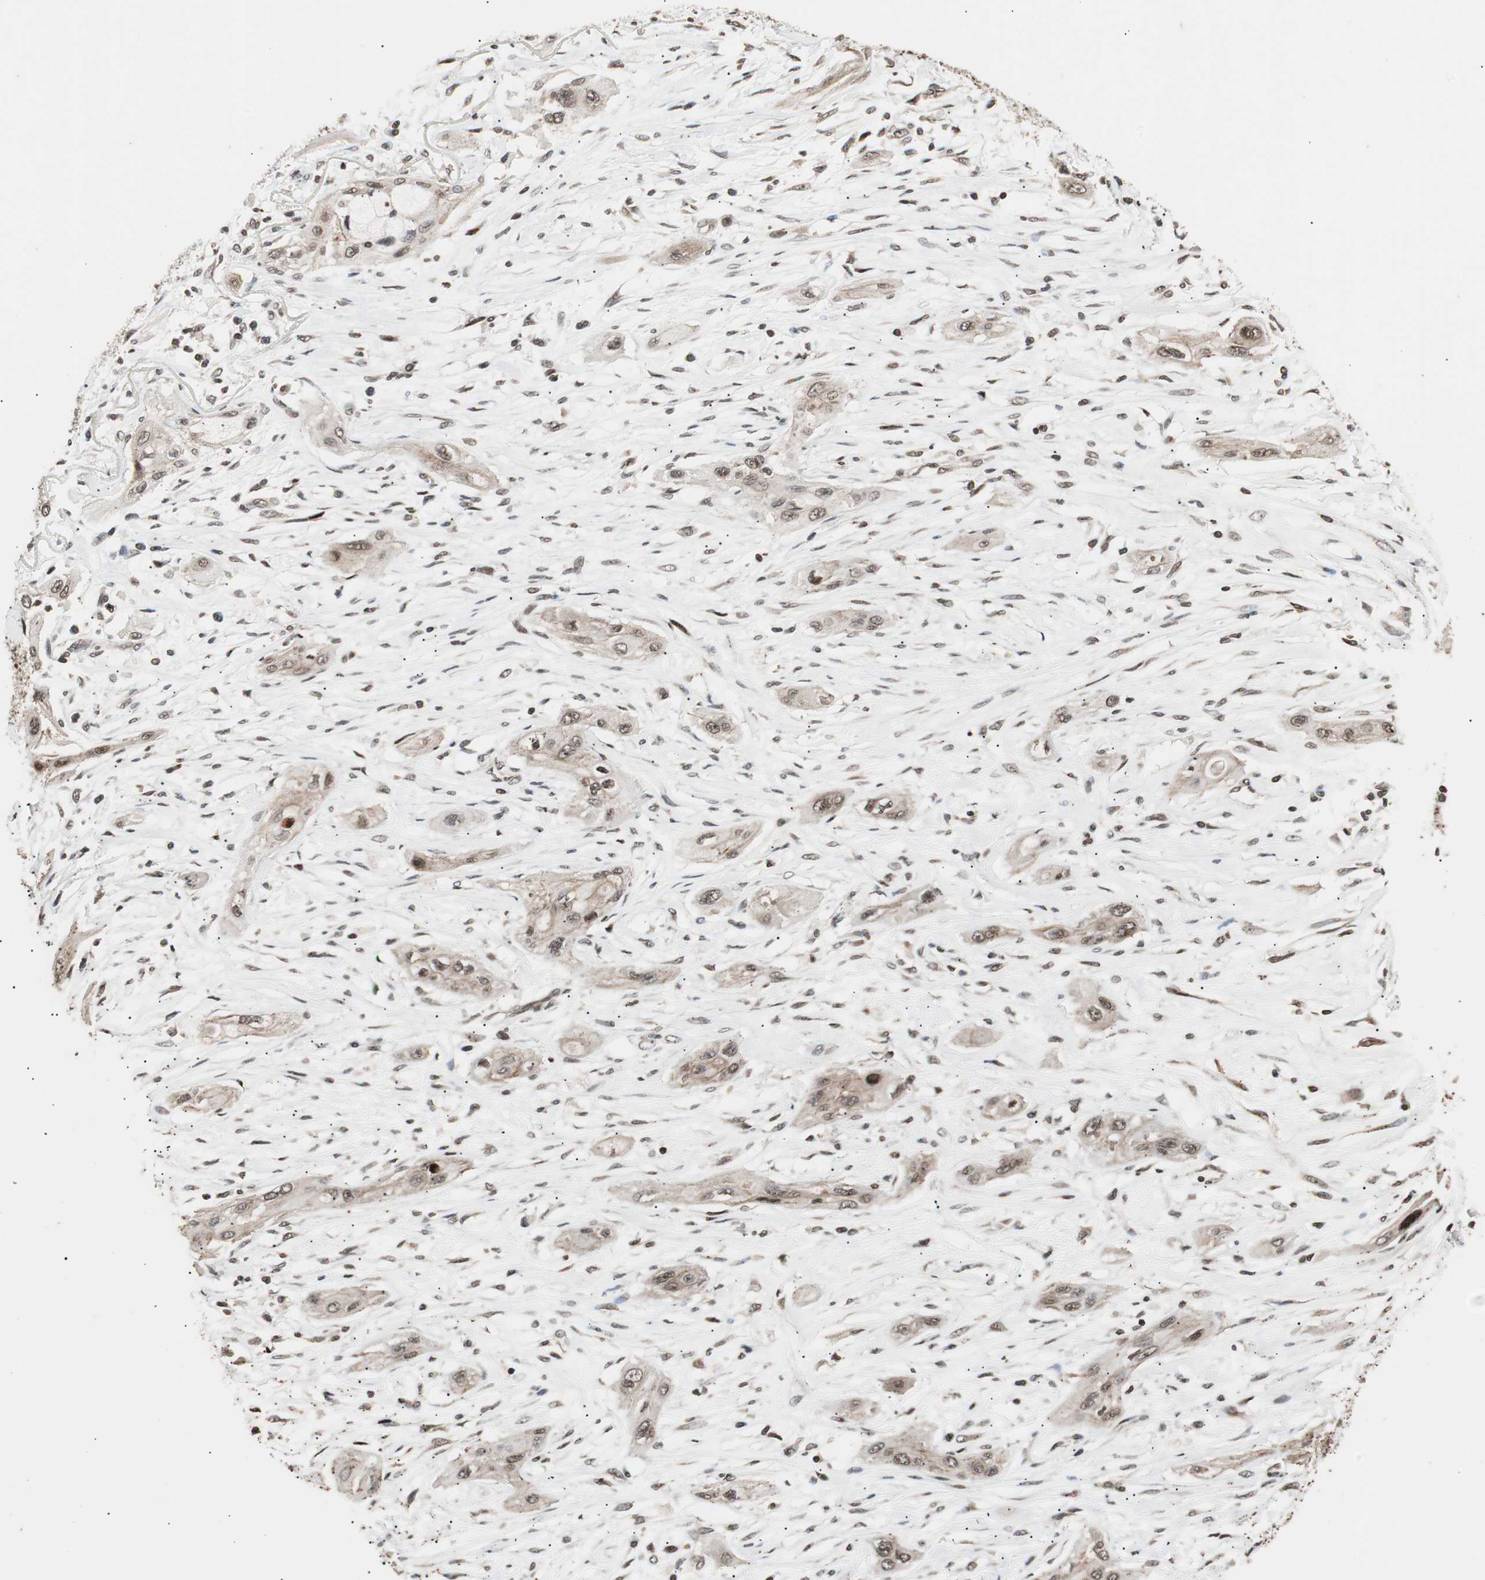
{"staining": {"intensity": "weak", "quantity": ">75%", "location": "cytoplasmic/membranous,nuclear"}, "tissue": "lung cancer", "cell_type": "Tumor cells", "image_type": "cancer", "snomed": [{"axis": "morphology", "description": "Squamous cell carcinoma, NOS"}, {"axis": "topography", "description": "Lung"}], "caption": "The histopathology image reveals immunohistochemical staining of squamous cell carcinoma (lung). There is weak cytoplasmic/membranous and nuclear positivity is present in approximately >75% of tumor cells.", "gene": "ZFC3H1", "patient": {"sex": "female", "age": 47}}